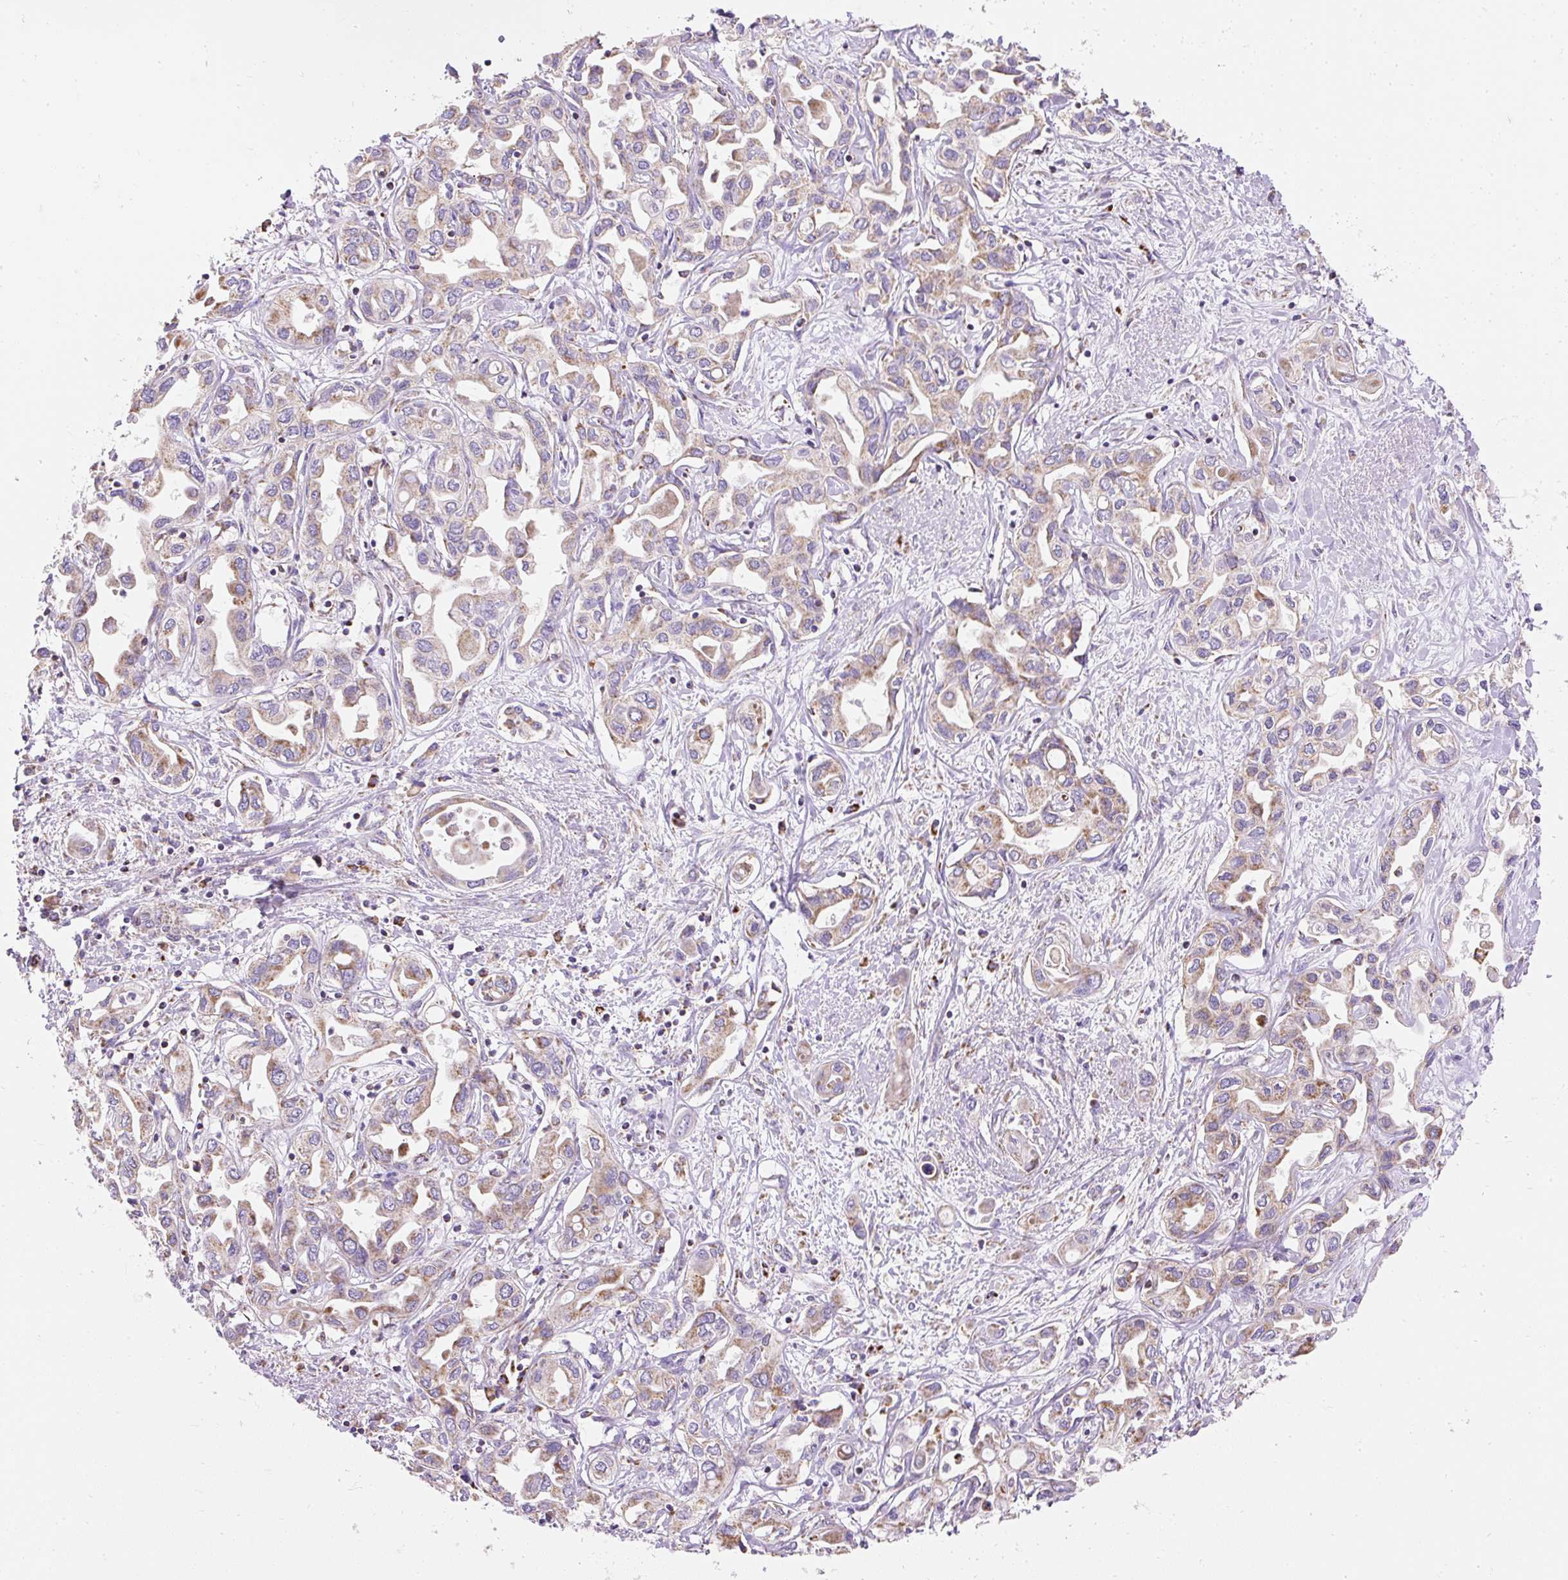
{"staining": {"intensity": "weak", "quantity": ">75%", "location": "cytoplasmic/membranous"}, "tissue": "liver cancer", "cell_type": "Tumor cells", "image_type": "cancer", "snomed": [{"axis": "morphology", "description": "Cholangiocarcinoma"}, {"axis": "topography", "description": "Liver"}], "caption": "DAB immunohistochemical staining of liver cancer (cholangiocarcinoma) demonstrates weak cytoplasmic/membranous protein expression in approximately >75% of tumor cells. The protein of interest is shown in brown color, while the nuclei are stained blue.", "gene": "DAAM2", "patient": {"sex": "female", "age": 64}}